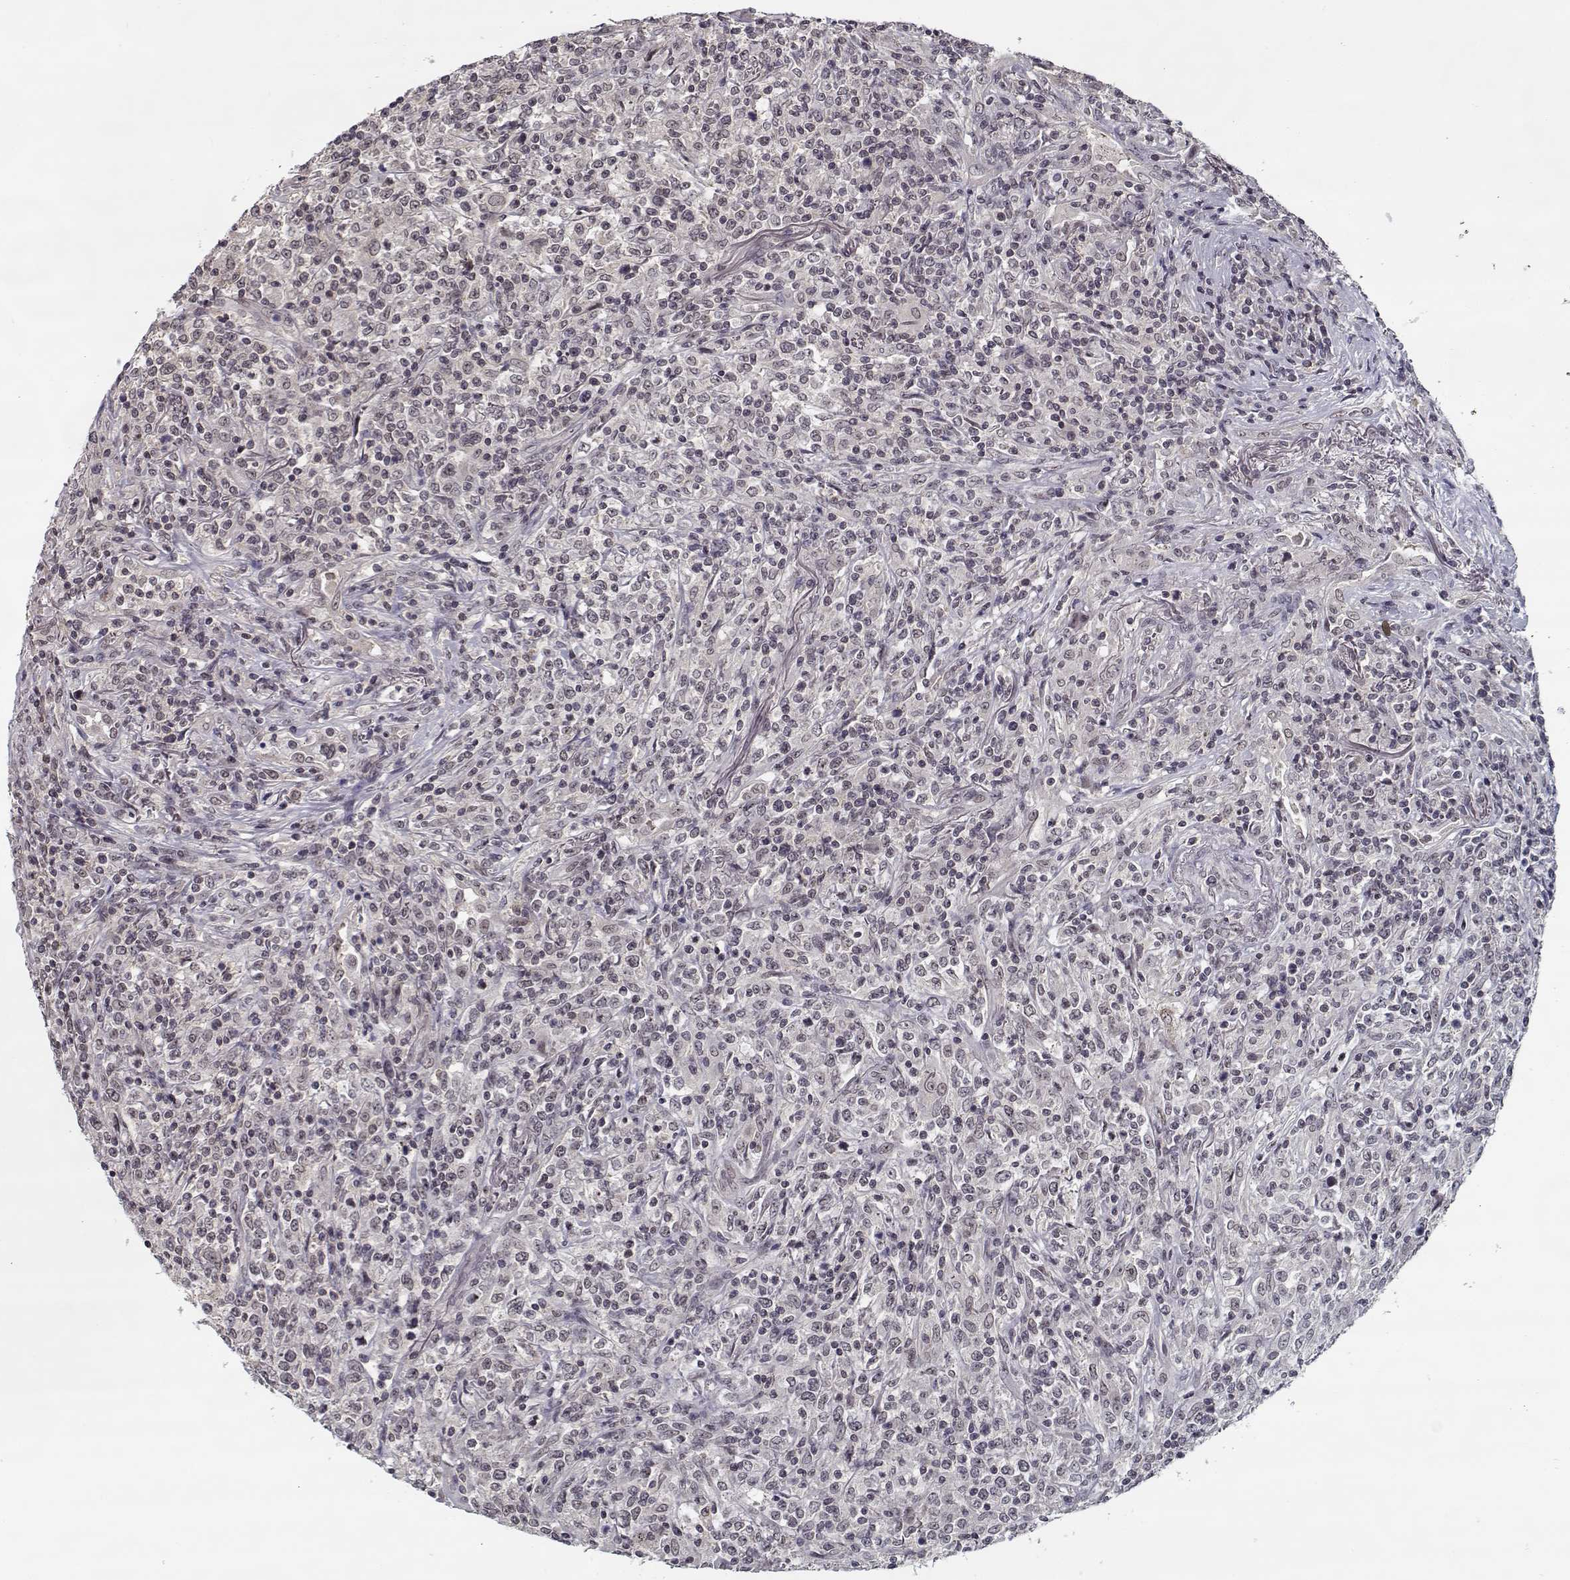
{"staining": {"intensity": "negative", "quantity": "none", "location": "none"}, "tissue": "lymphoma", "cell_type": "Tumor cells", "image_type": "cancer", "snomed": [{"axis": "morphology", "description": "Malignant lymphoma, non-Hodgkin's type, High grade"}, {"axis": "topography", "description": "Lung"}], "caption": "The image demonstrates no significant expression in tumor cells of lymphoma. The staining was performed using DAB (3,3'-diaminobenzidine) to visualize the protein expression in brown, while the nuclei were stained in blue with hematoxylin (Magnification: 20x).", "gene": "TESPA1", "patient": {"sex": "male", "age": 79}}